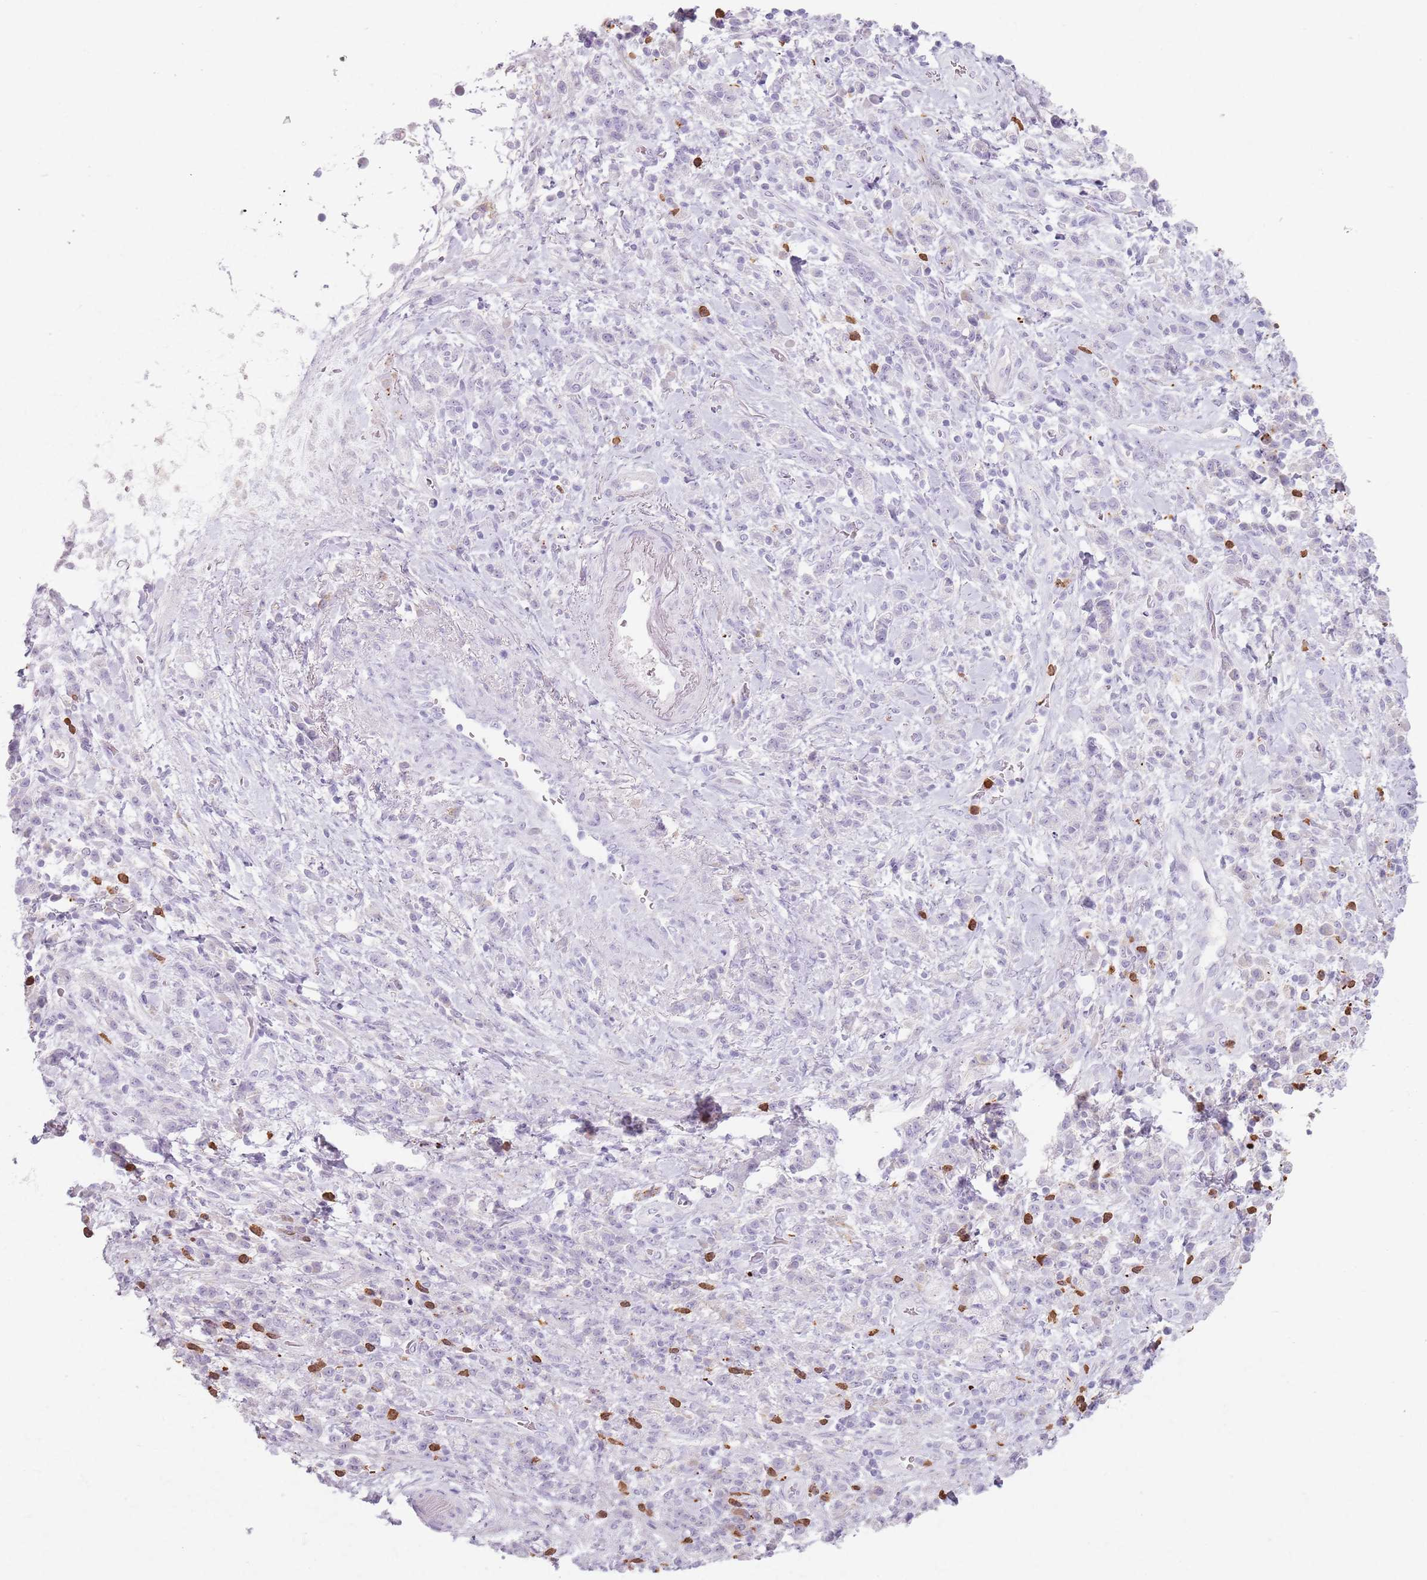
{"staining": {"intensity": "negative", "quantity": "none", "location": "none"}, "tissue": "stomach cancer", "cell_type": "Tumor cells", "image_type": "cancer", "snomed": [{"axis": "morphology", "description": "Adenocarcinoma, NOS"}, {"axis": "topography", "description": "Stomach"}], "caption": "Stomach cancer stained for a protein using immunohistochemistry demonstrates no expression tumor cells.", "gene": "GDPGP1", "patient": {"sex": "male", "age": 77}}